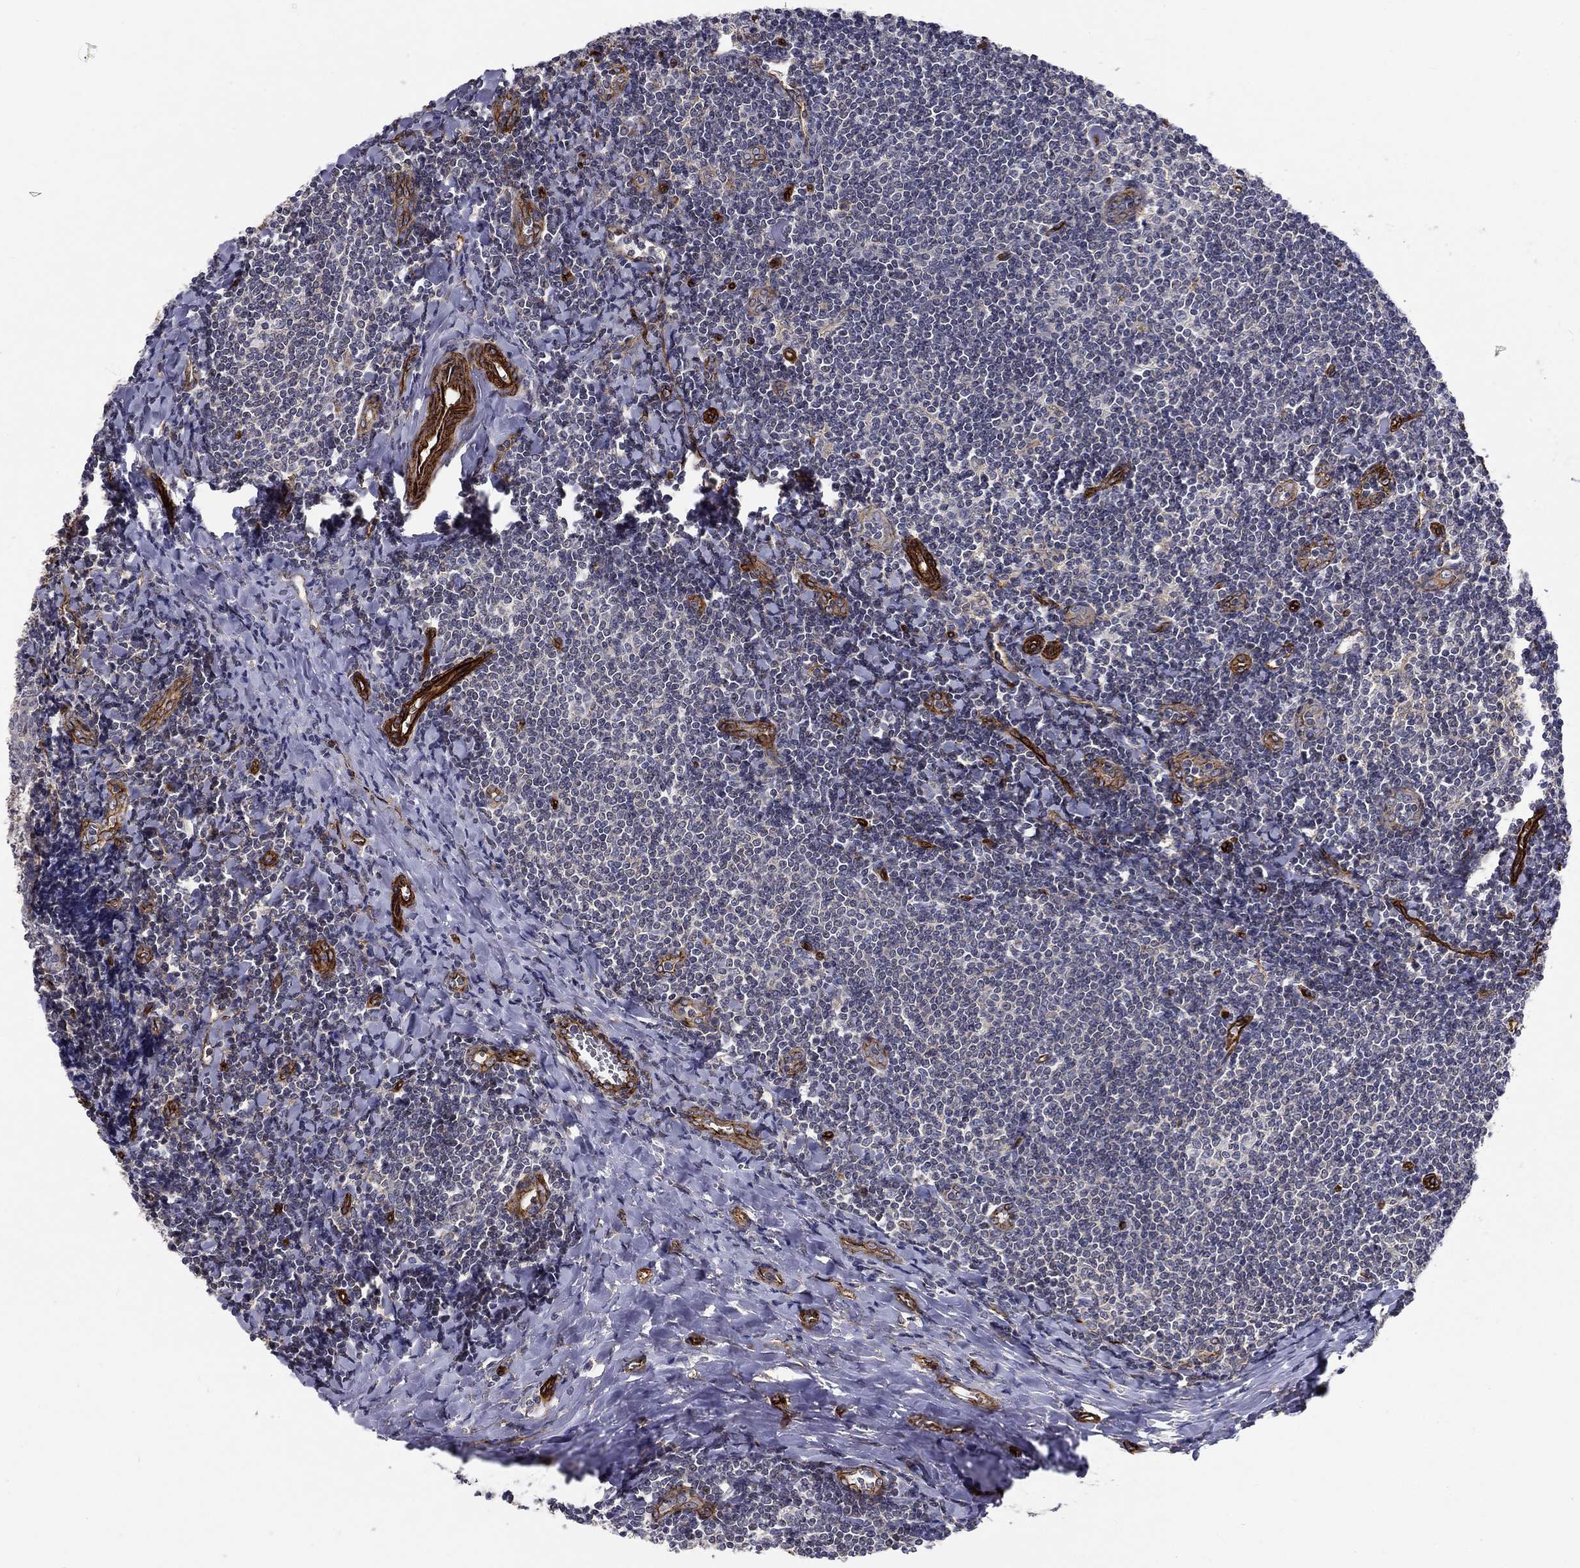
{"staining": {"intensity": "negative", "quantity": "none", "location": "none"}, "tissue": "tonsil", "cell_type": "Germinal center cells", "image_type": "normal", "snomed": [{"axis": "morphology", "description": "Normal tissue, NOS"}, {"axis": "topography", "description": "Tonsil"}], "caption": "DAB (3,3'-diaminobenzidine) immunohistochemical staining of unremarkable human tonsil shows no significant staining in germinal center cells.", "gene": "SYNC", "patient": {"sex": "female", "age": 12}}